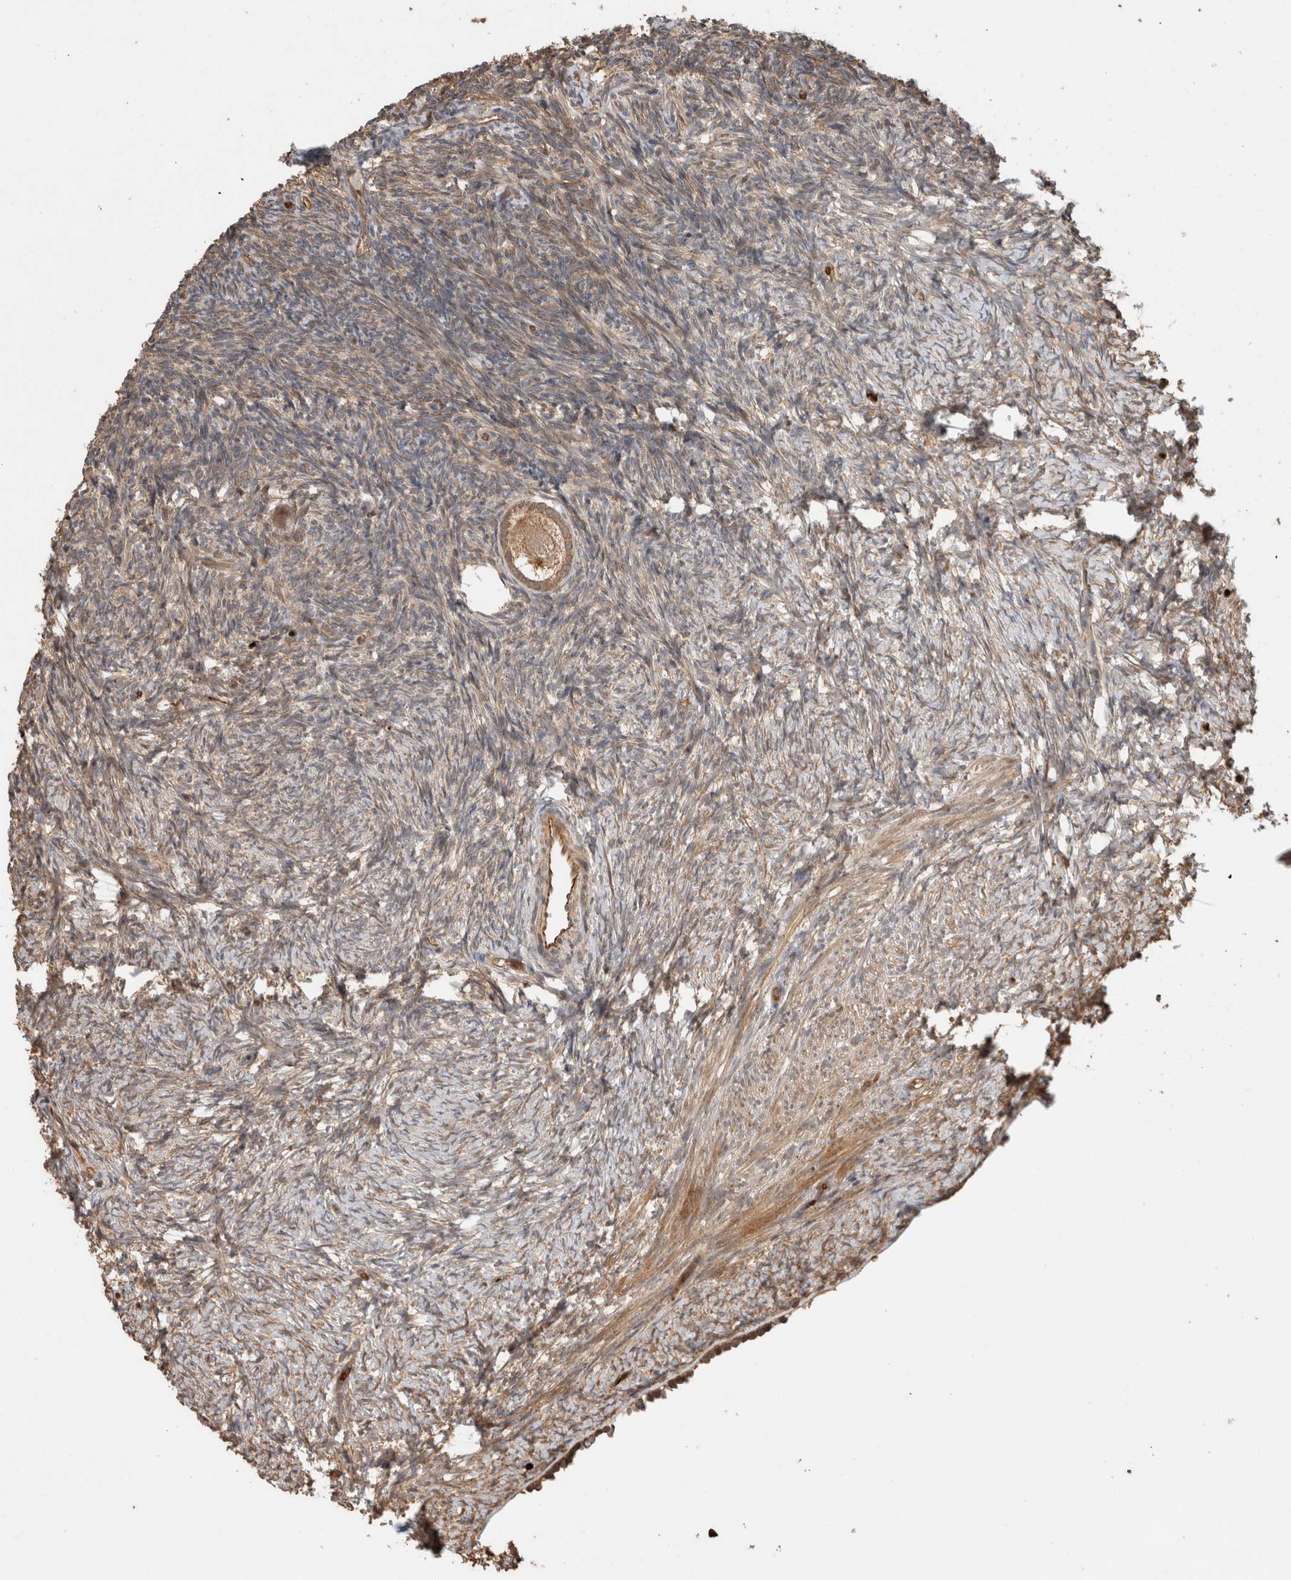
{"staining": {"intensity": "moderate", "quantity": ">75%", "location": "cytoplasmic/membranous"}, "tissue": "ovary", "cell_type": "Follicle cells", "image_type": "normal", "snomed": [{"axis": "morphology", "description": "Normal tissue, NOS"}, {"axis": "topography", "description": "Ovary"}], "caption": "This photomicrograph demonstrates immunohistochemistry staining of unremarkable human ovary, with medium moderate cytoplasmic/membranous expression in about >75% of follicle cells.", "gene": "OTUD6B", "patient": {"sex": "female", "age": 34}}